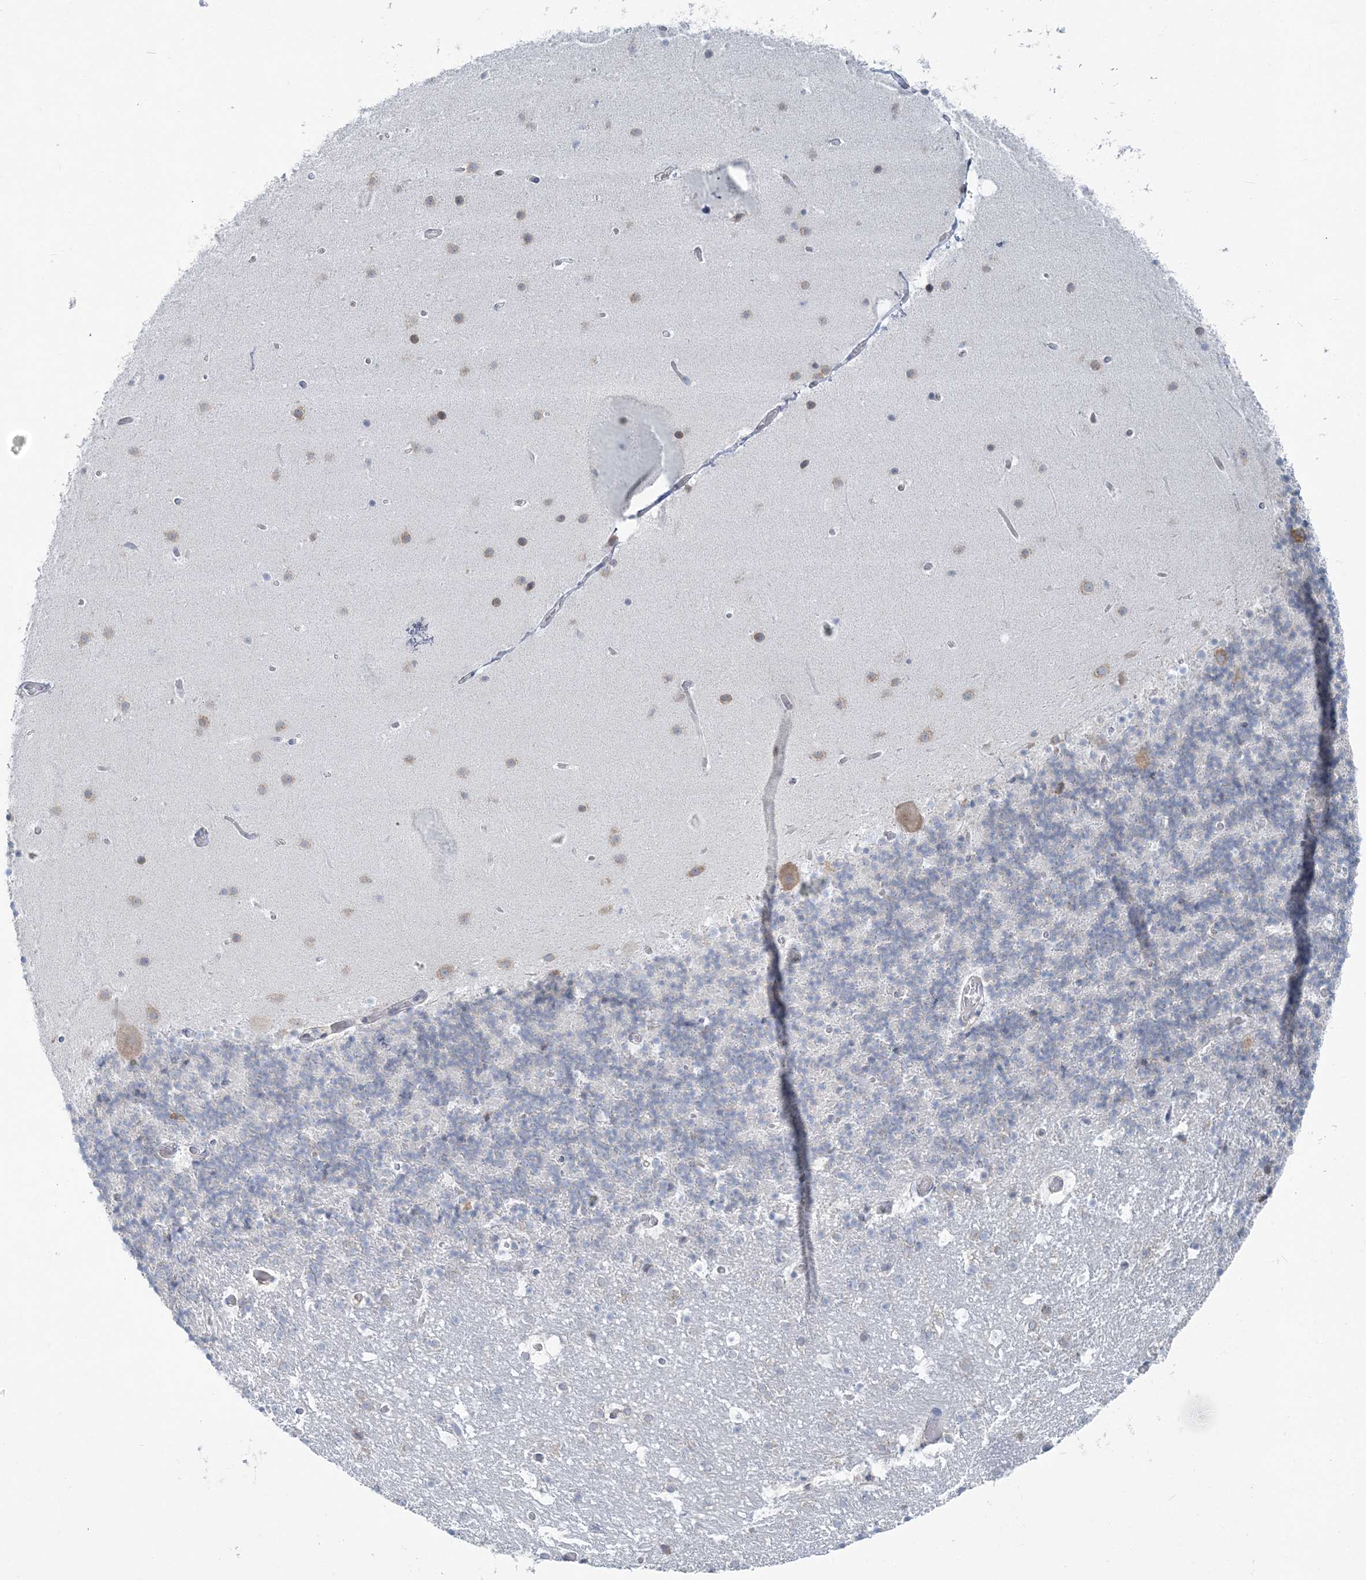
{"staining": {"intensity": "negative", "quantity": "none", "location": "none"}, "tissue": "cerebellum", "cell_type": "Cells in granular layer", "image_type": "normal", "snomed": [{"axis": "morphology", "description": "Normal tissue, NOS"}, {"axis": "topography", "description": "Cerebellum"}], "caption": "This micrograph is of benign cerebellum stained with immunohistochemistry (IHC) to label a protein in brown with the nuclei are counter-stained blue. There is no expression in cells in granular layer.", "gene": "CCNJ", "patient": {"sex": "male", "age": 57}}